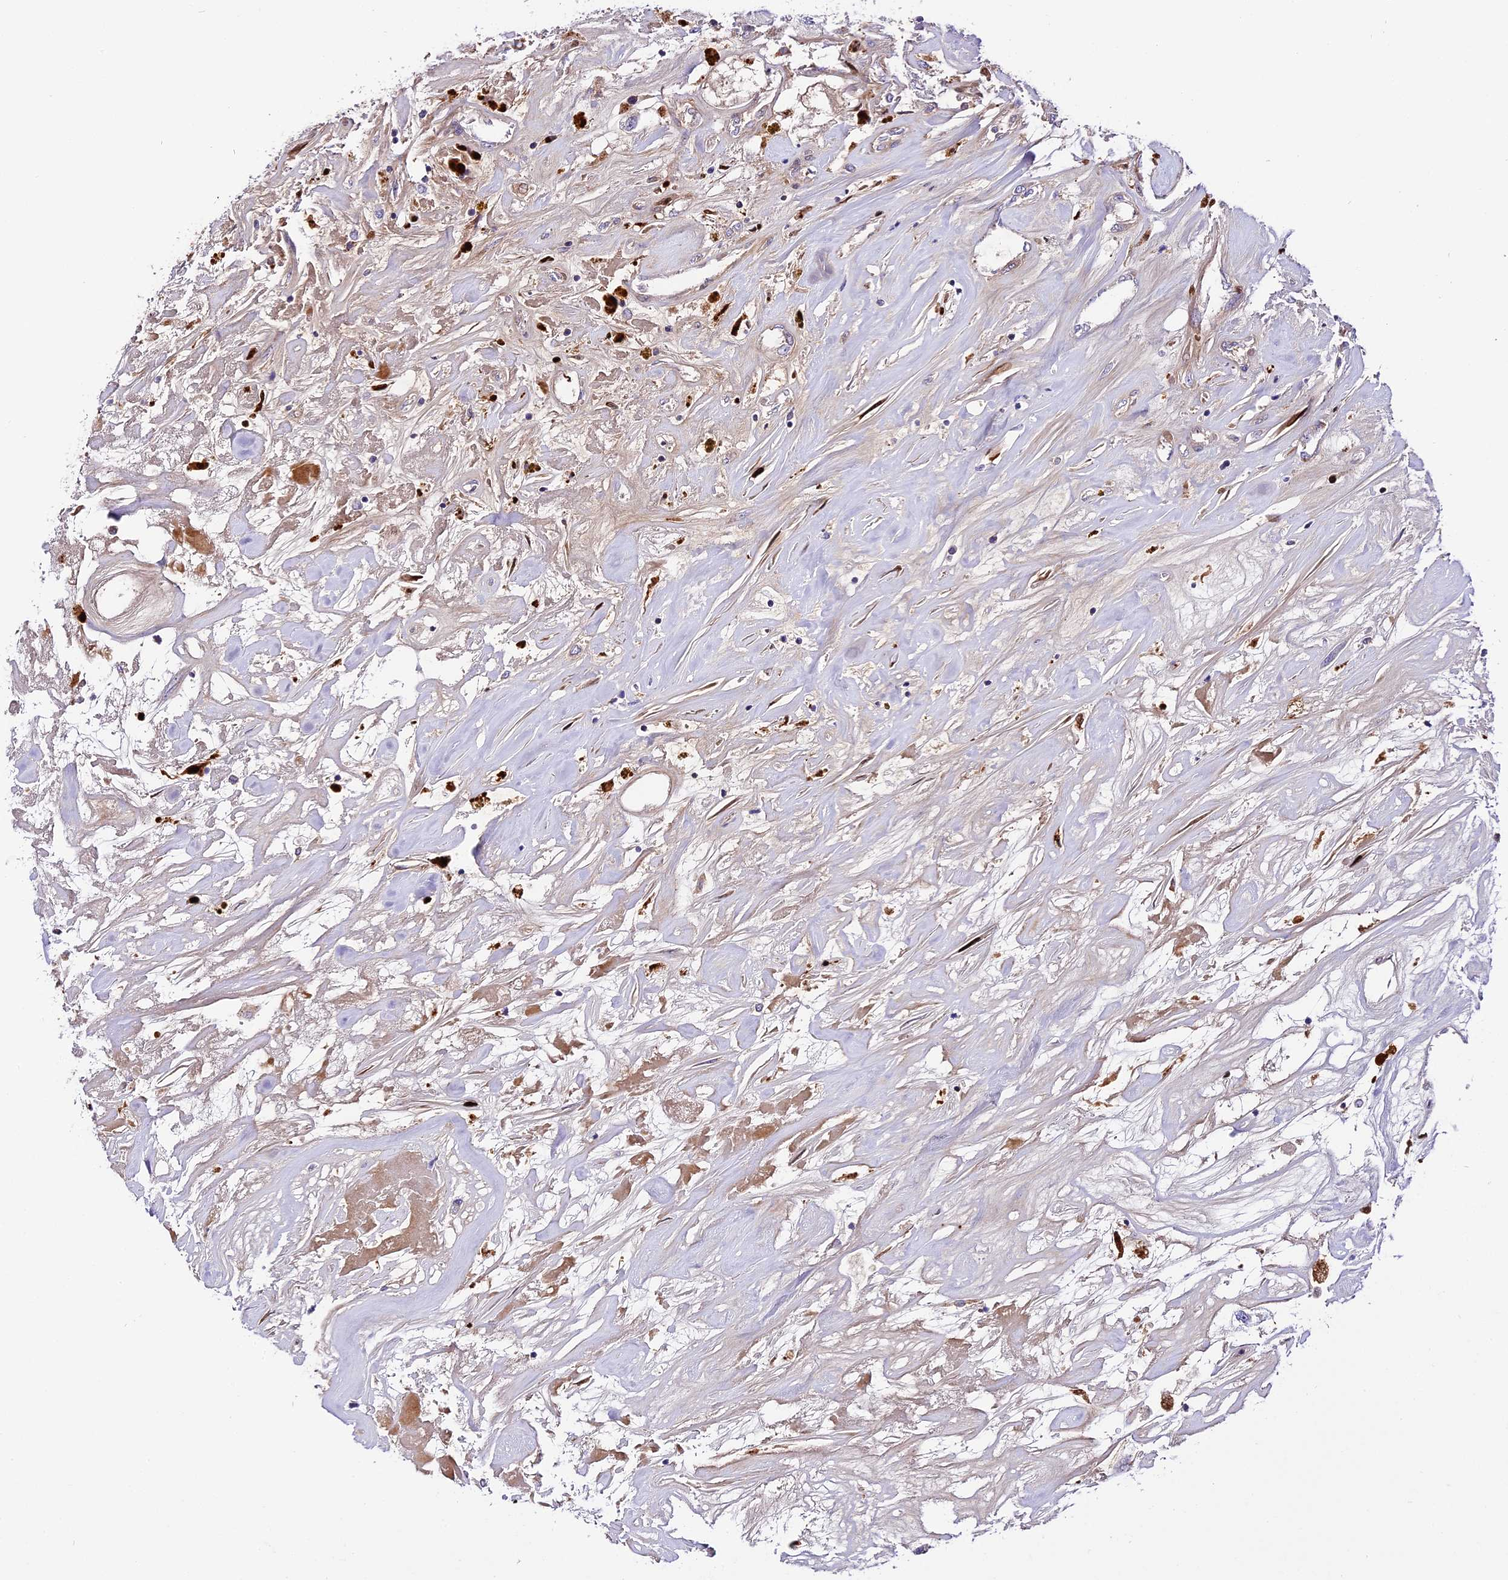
{"staining": {"intensity": "moderate", "quantity": "<25%", "location": "cytoplasmic/membranous"}, "tissue": "renal cancer", "cell_type": "Tumor cells", "image_type": "cancer", "snomed": [{"axis": "morphology", "description": "Adenocarcinoma, NOS"}, {"axis": "topography", "description": "Kidney"}], "caption": "This photomicrograph shows immunohistochemistry staining of renal cancer, with low moderate cytoplasmic/membranous expression in approximately <25% of tumor cells.", "gene": "MAP3K7CL", "patient": {"sex": "female", "age": 52}}